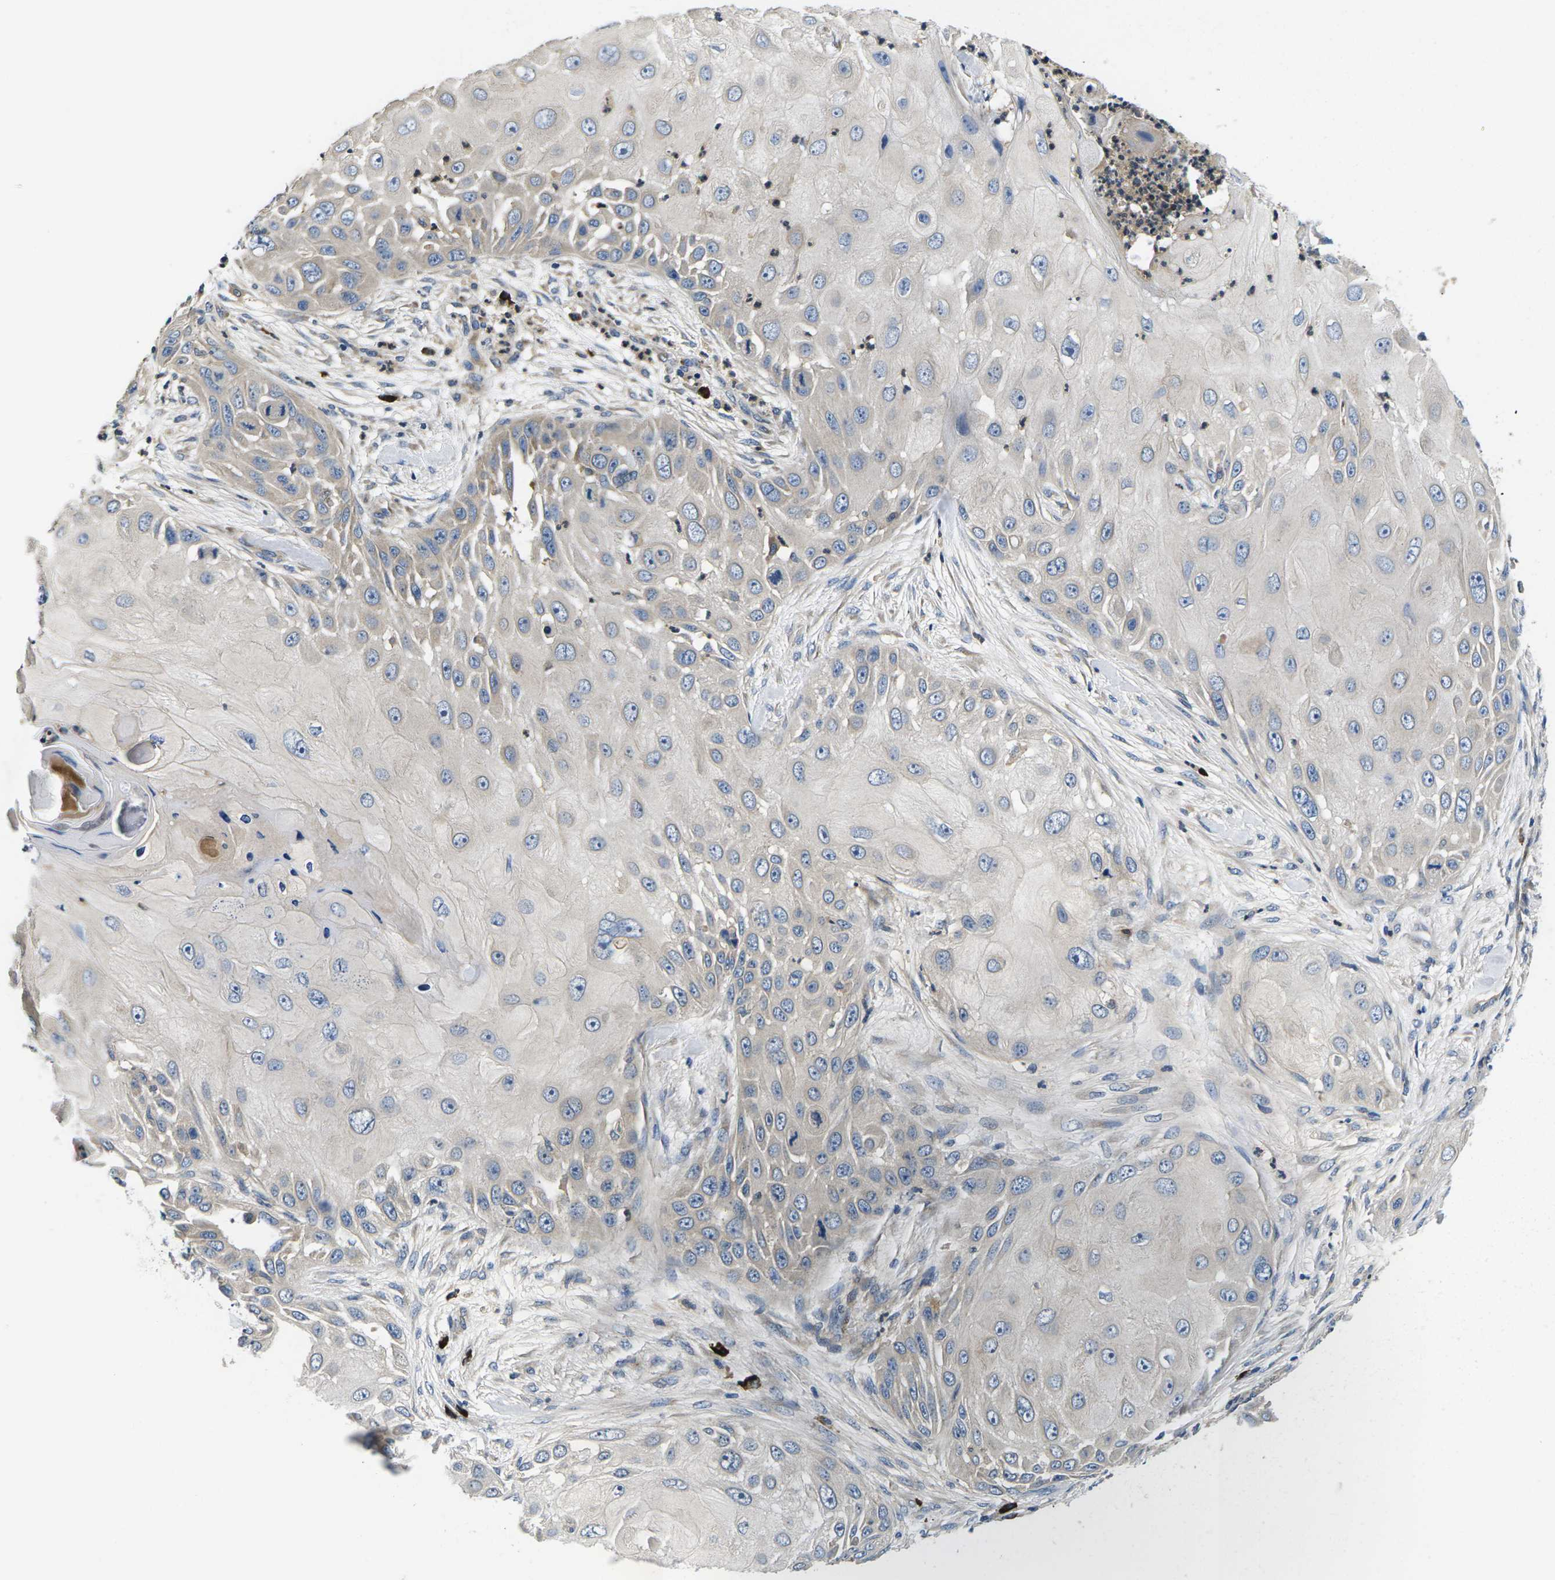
{"staining": {"intensity": "negative", "quantity": "none", "location": "none"}, "tissue": "skin cancer", "cell_type": "Tumor cells", "image_type": "cancer", "snomed": [{"axis": "morphology", "description": "Squamous cell carcinoma, NOS"}, {"axis": "topography", "description": "Skin"}], "caption": "Tumor cells show no significant positivity in skin squamous cell carcinoma.", "gene": "PLCE1", "patient": {"sex": "female", "age": 44}}